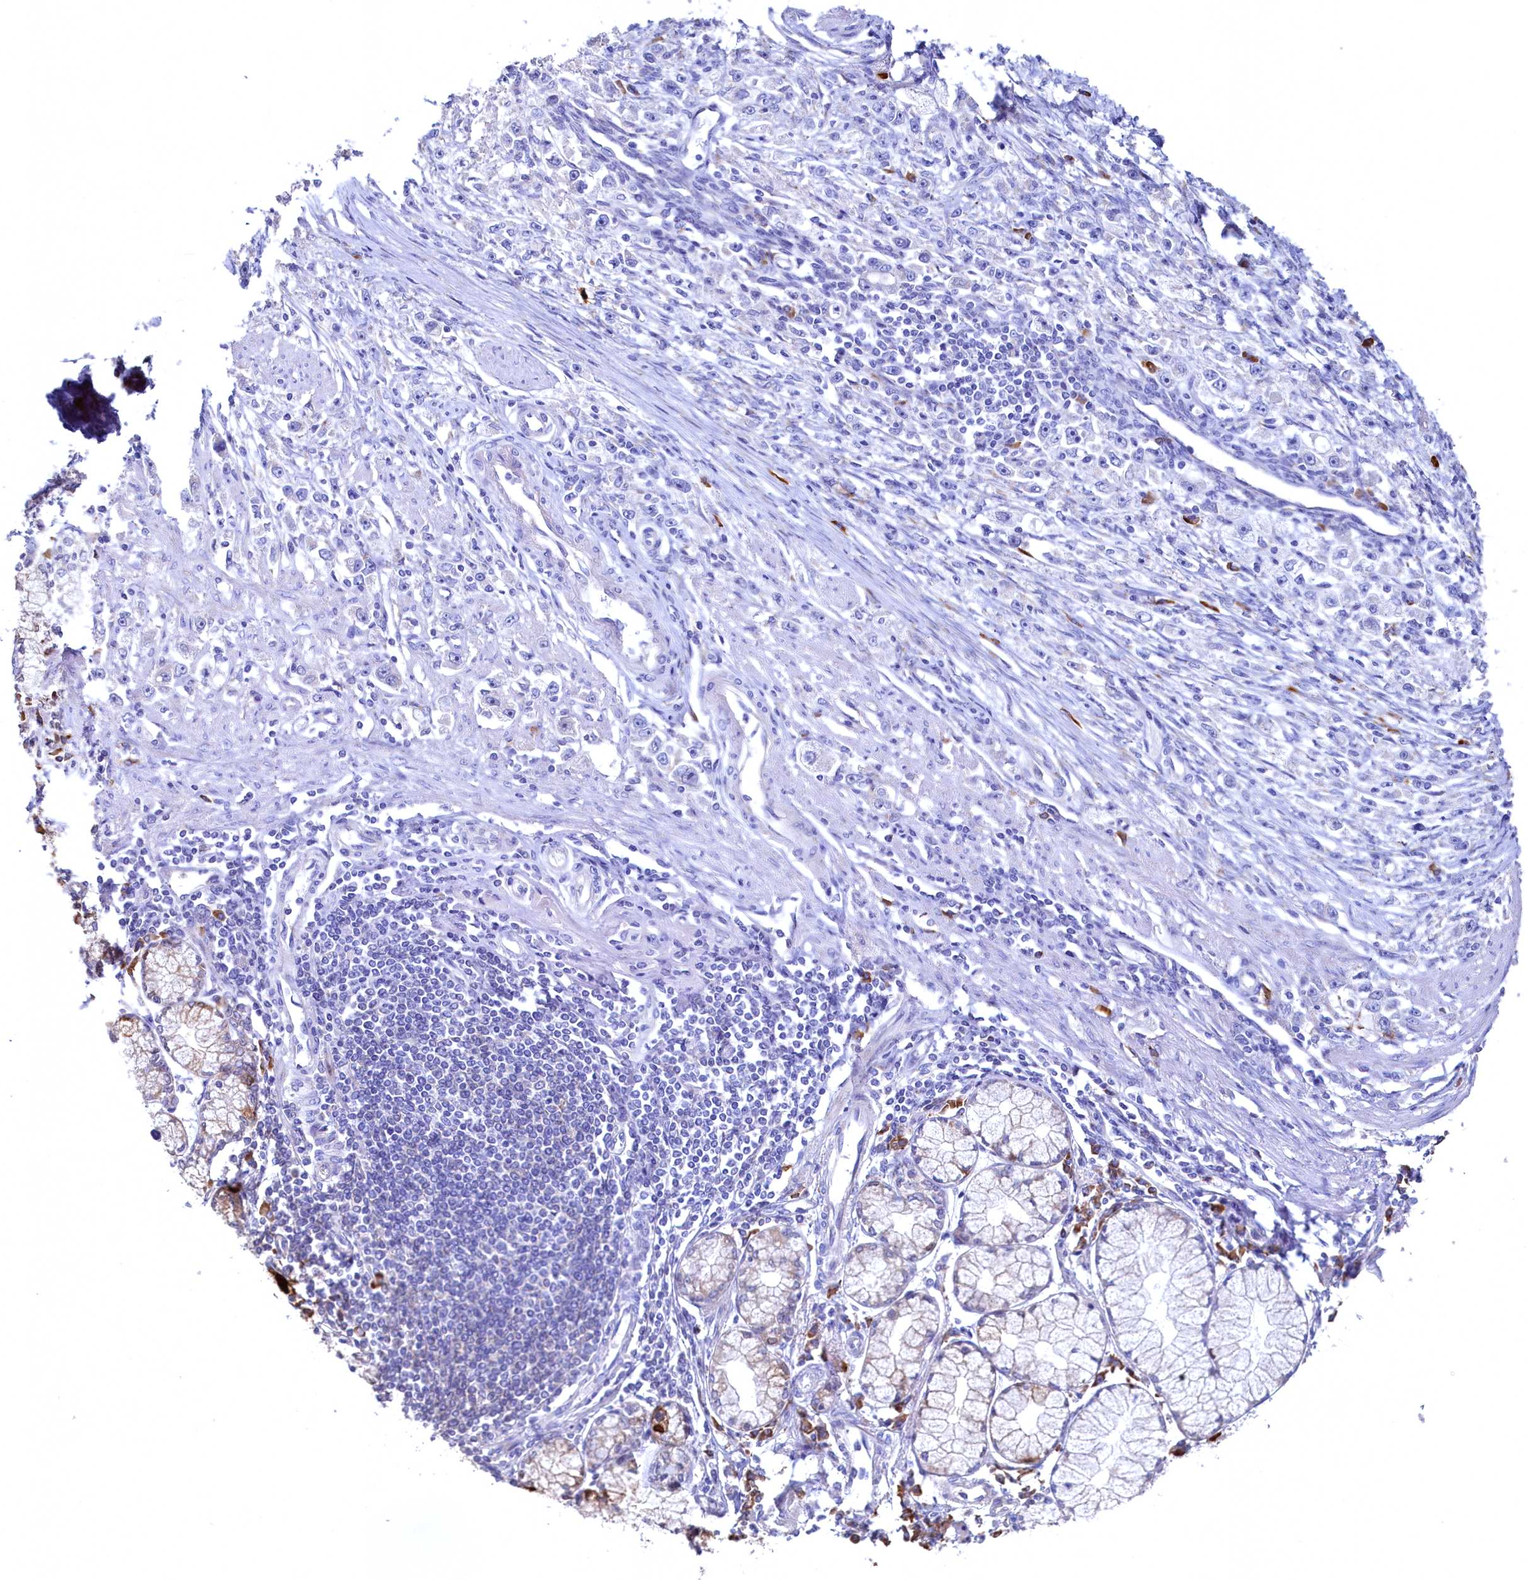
{"staining": {"intensity": "negative", "quantity": "none", "location": "none"}, "tissue": "stomach cancer", "cell_type": "Tumor cells", "image_type": "cancer", "snomed": [{"axis": "morphology", "description": "Adenocarcinoma, NOS"}, {"axis": "topography", "description": "Stomach"}], "caption": "A photomicrograph of stomach cancer (adenocarcinoma) stained for a protein shows no brown staining in tumor cells.", "gene": "CBLIF", "patient": {"sex": "female", "age": 59}}